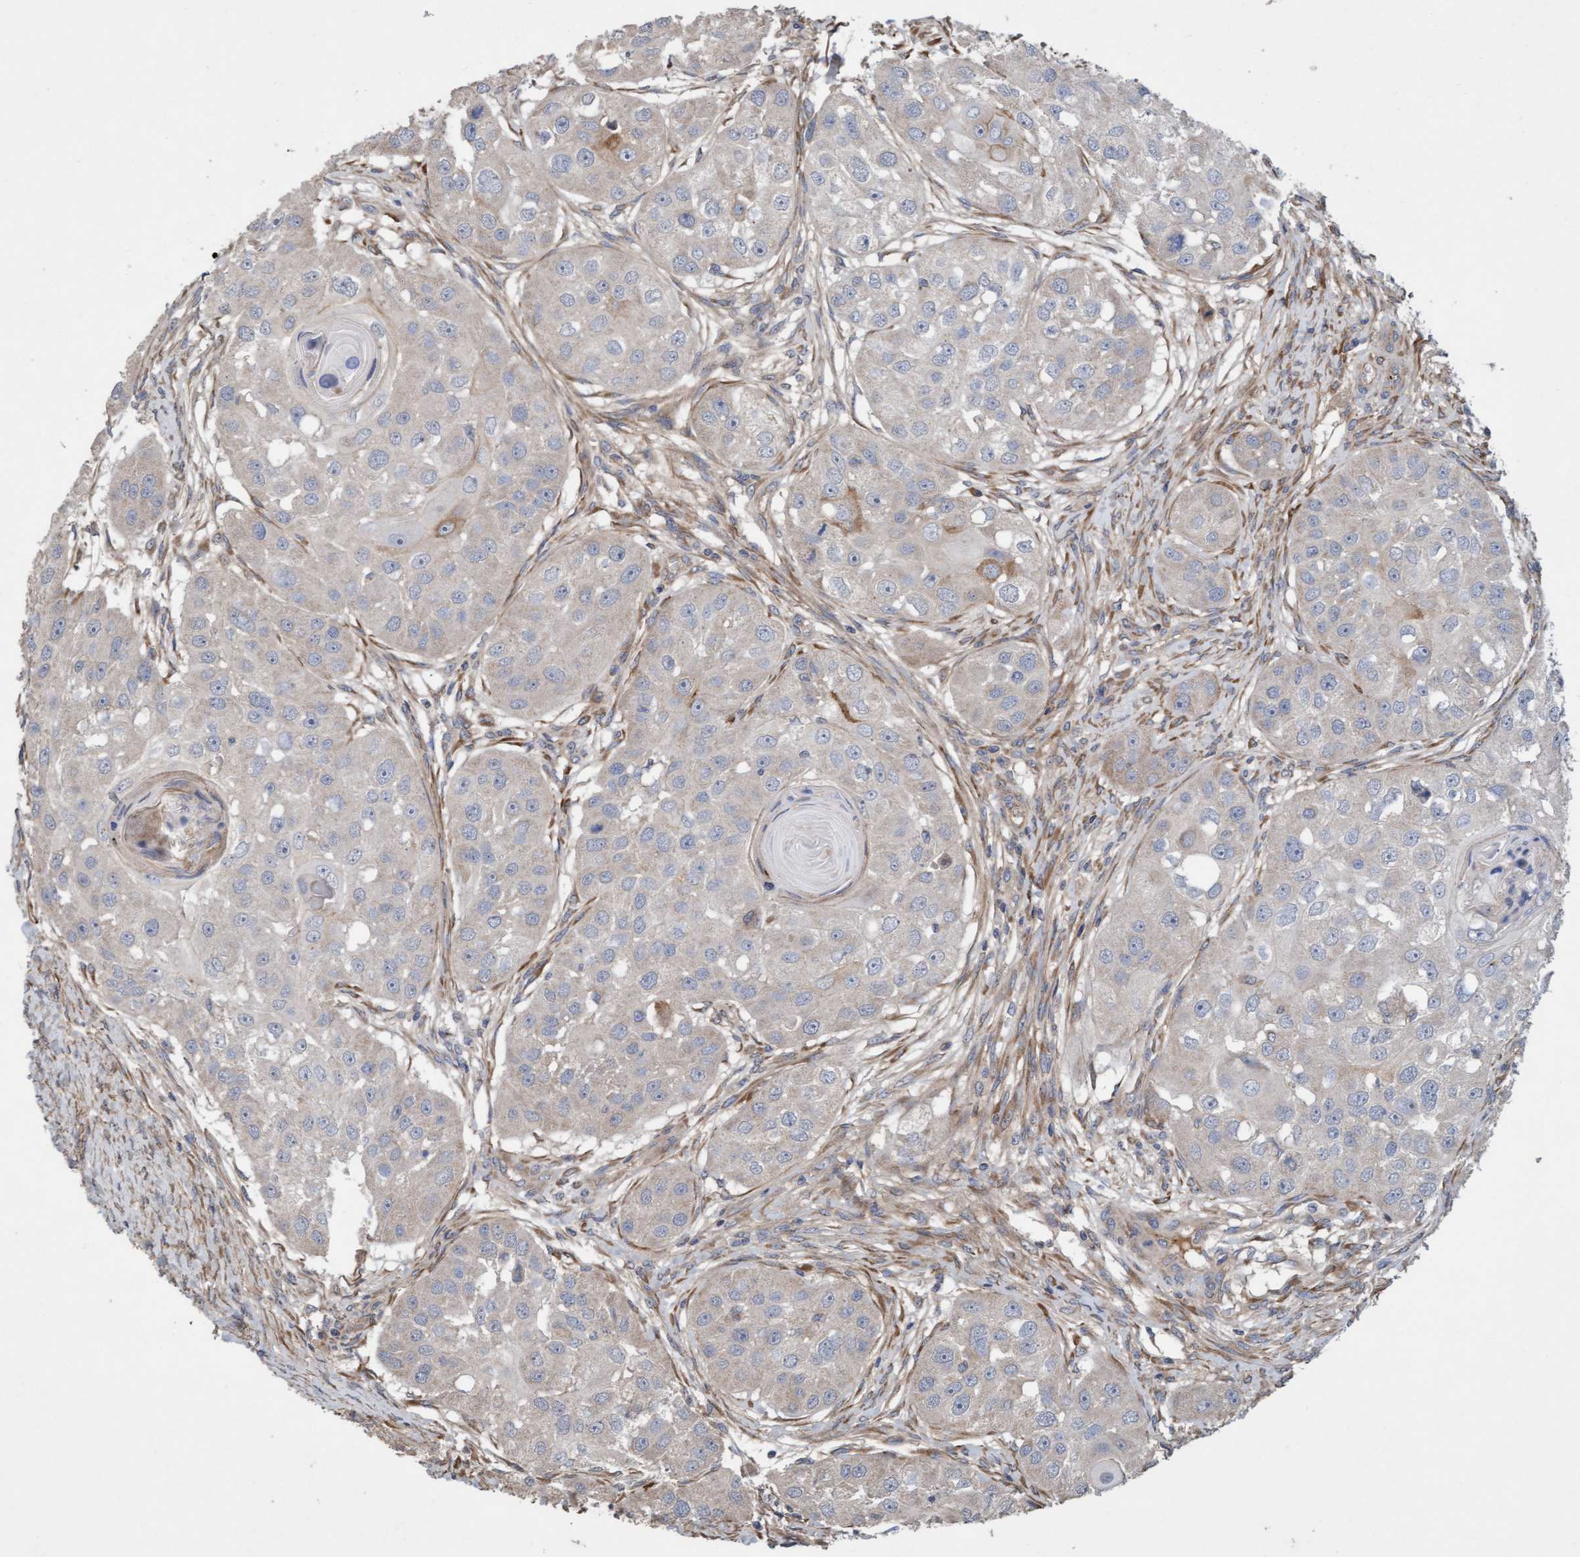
{"staining": {"intensity": "negative", "quantity": "none", "location": "none"}, "tissue": "head and neck cancer", "cell_type": "Tumor cells", "image_type": "cancer", "snomed": [{"axis": "morphology", "description": "Normal tissue, NOS"}, {"axis": "morphology", "description": "Squamous cell carcinoma, NOS"}, {"axis": "topography", "description": "Skeletal muscle"}, {"axis": "topography", "description": "Head-Neck"}], "caption": "This is an IHC histopathology image of head and neck cancer. There is no positivity in tumor cells.", "gene": "DDHD2", "patient": {"sex": "male", "age": 51}}